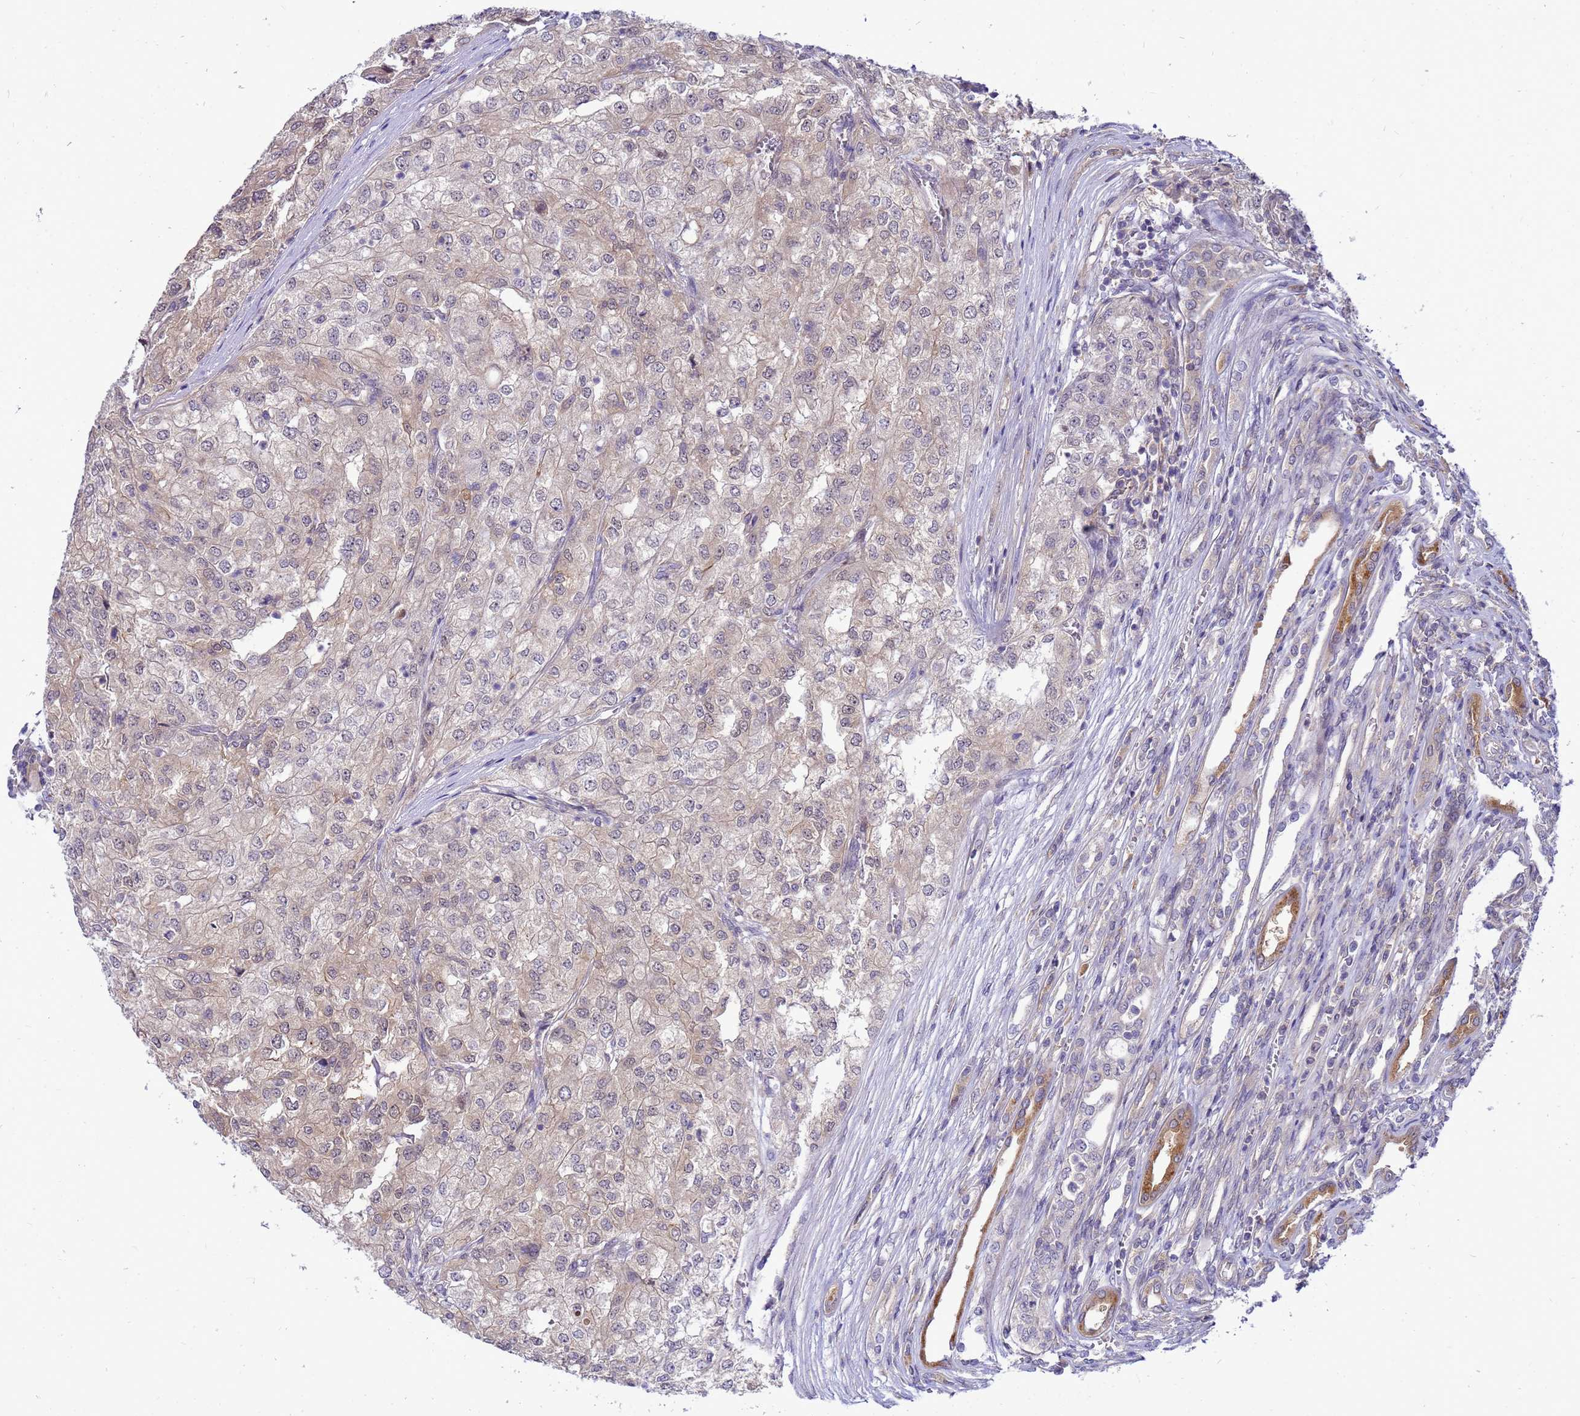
{"staining": {"intensity": "negative", "quantity": "none", "location": "none"}, "tissue": "renal cancer", "cell_type": "Tumor cells", "image_type": "cancer", "snomed": [{"axis": "morphology", "description": "Adenocarcinoma, NOS"}, {"axis": "topography", "description": "Kidney"}], "caption": "An immunohistochemistry (IHC) micrograph of renal adenocarcinoma is shown. There is no staining in tumor cells of renal adenocarcinoma.", "gene": "ENOPH1", "patient": {"sex": "female", "age": 54}}